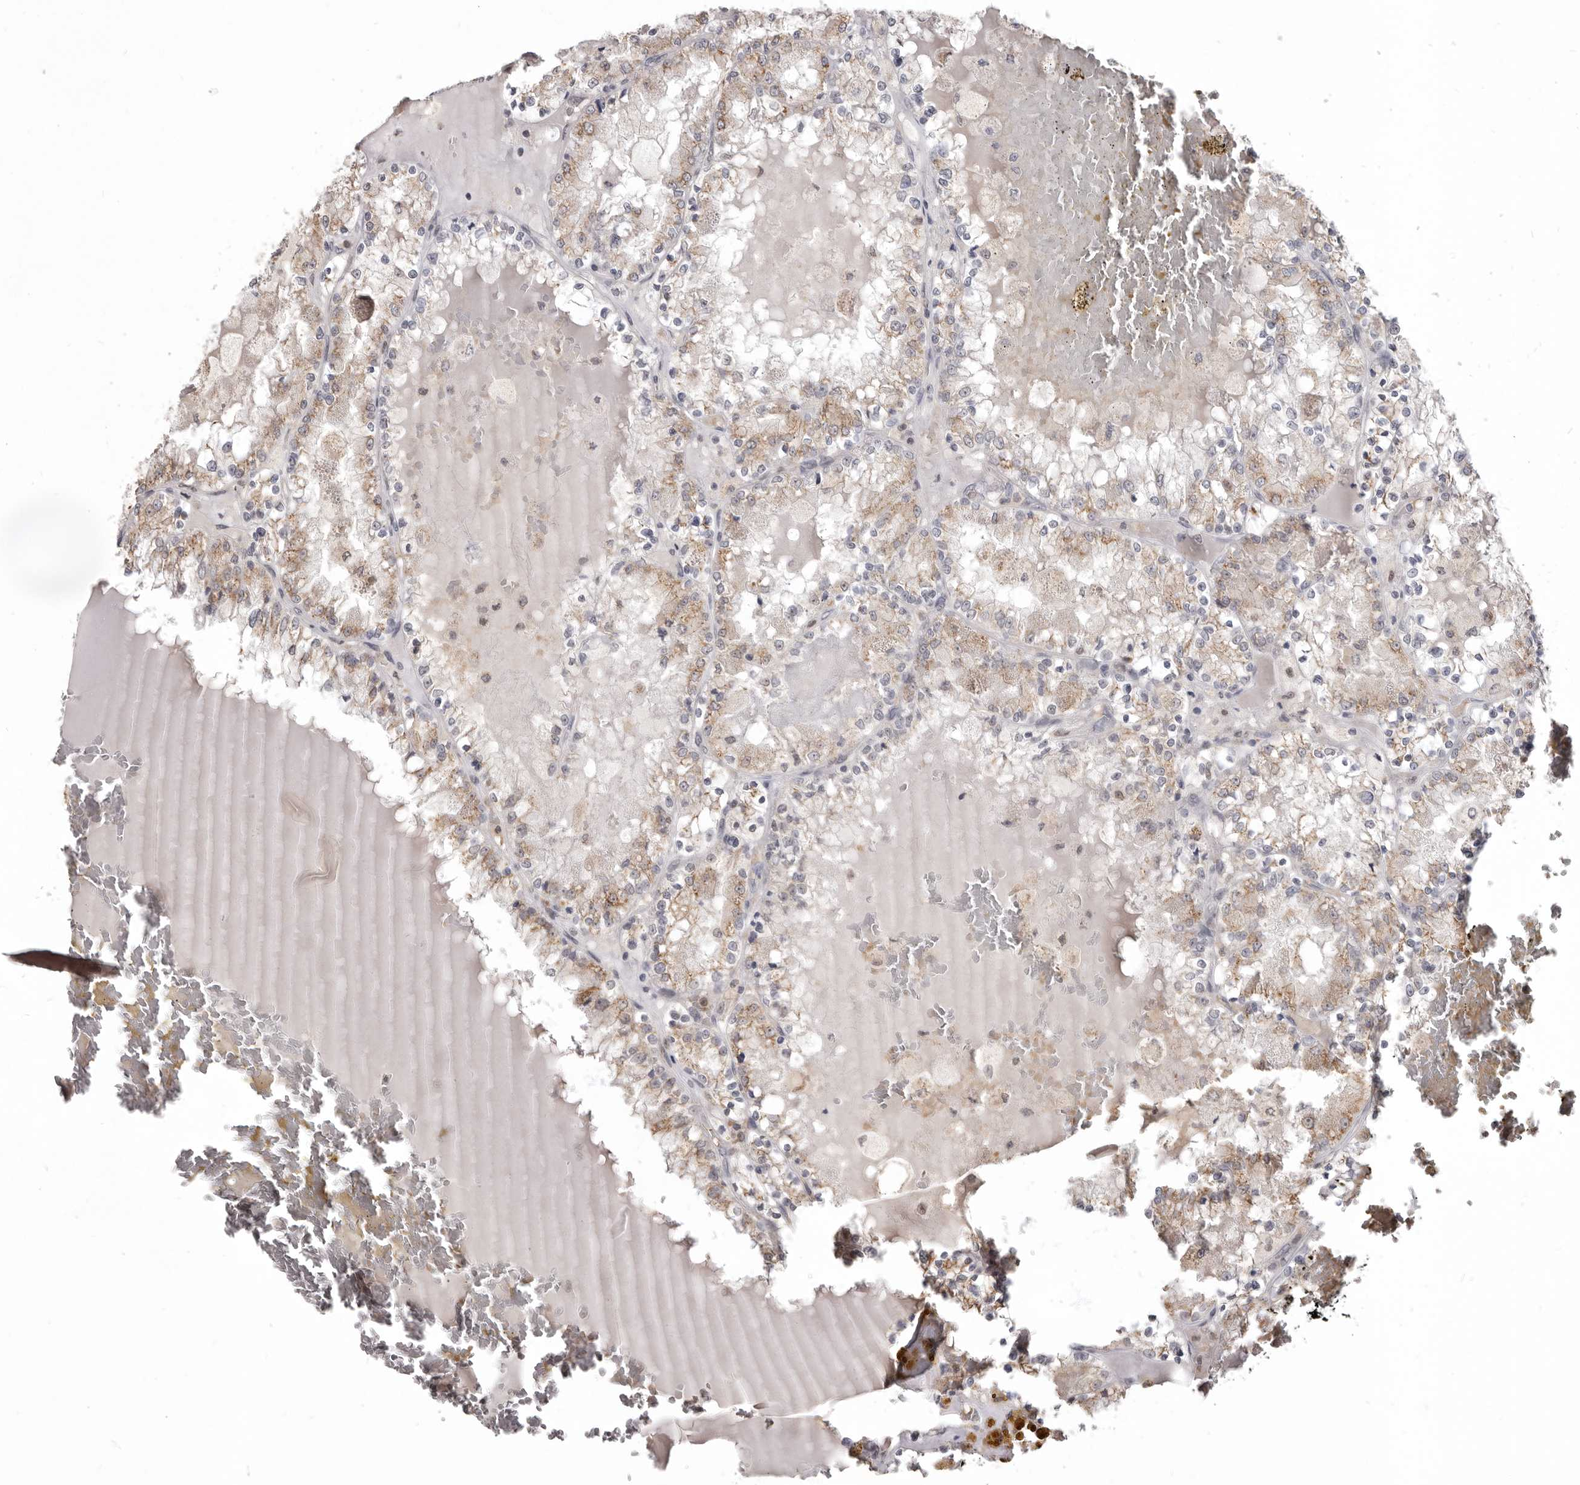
{"staining": {"intensity": "weak", "quantity": ">75%", "location": "cytoplasmic/membranous"}, "tissue": "renal cancer", "cell_type": "Tumor cells", "image_type": "cancer", "snomed": [{"axis": "morphology", "description": "Adenocarcinoma, NOS"}, {"axis": "topography", "description": "Kidney"}], "caption": "Tumor cells display low levels of weak cytoplasmic/membranous positivity in approximately >75% of cells in renal adenocarcinoma.", "gene": "CGN", "patient": {"sex": "female", "age": 56}}